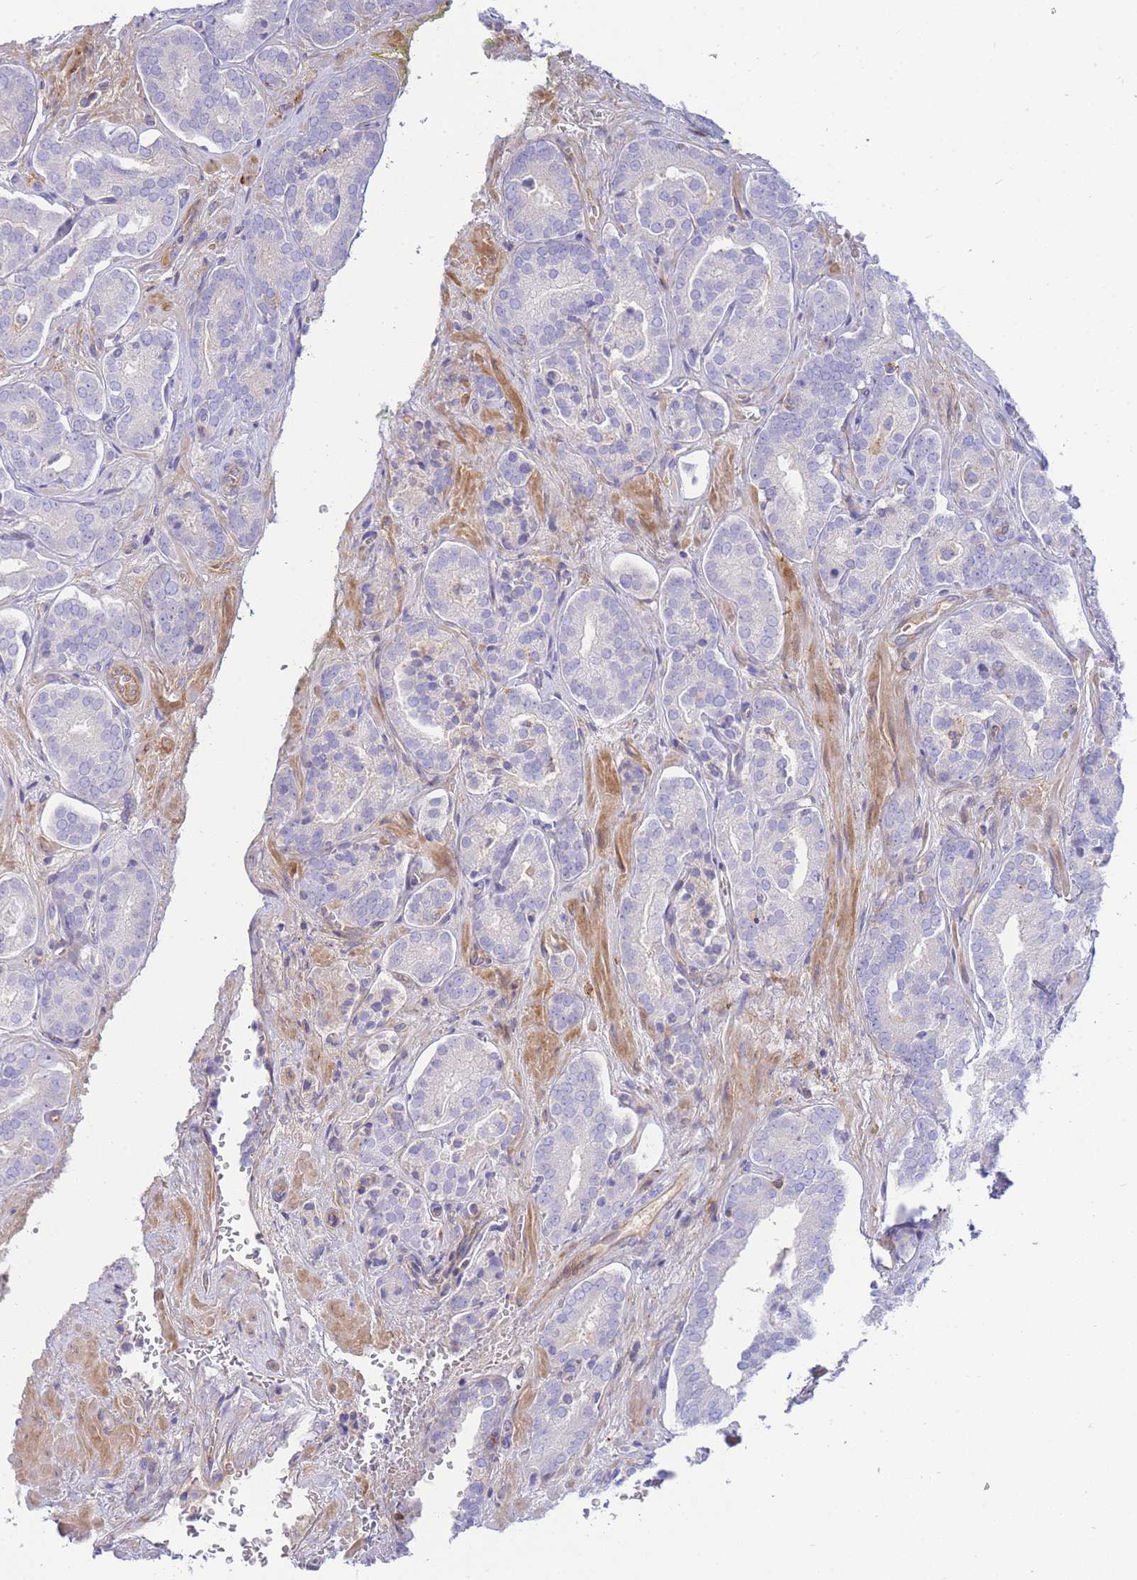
{"staining": {"intensity": "negative", "quantity": "none", "location": "none"}, "tissue": "prostate cancer", "cell_type": "Tumor cells", "image_type": "cancer", "snomed": [{"axis": "morphology", "description": "Adenocarcinoma, High grade"}, {"axis": "topography", "description": "Prostate"}], "caption": "Immunohistochemistry (IHC) histopathology image of human prostate cancer stained for a protein (brown), which exhibits no expression in tumor cells. (Brightfield microscopy of DAB (3,3'-diaminobenzidine) immunohistochemistry at high magnification).", "gene": "FBN3", "patient": {"sex": "male", "age": 66}}